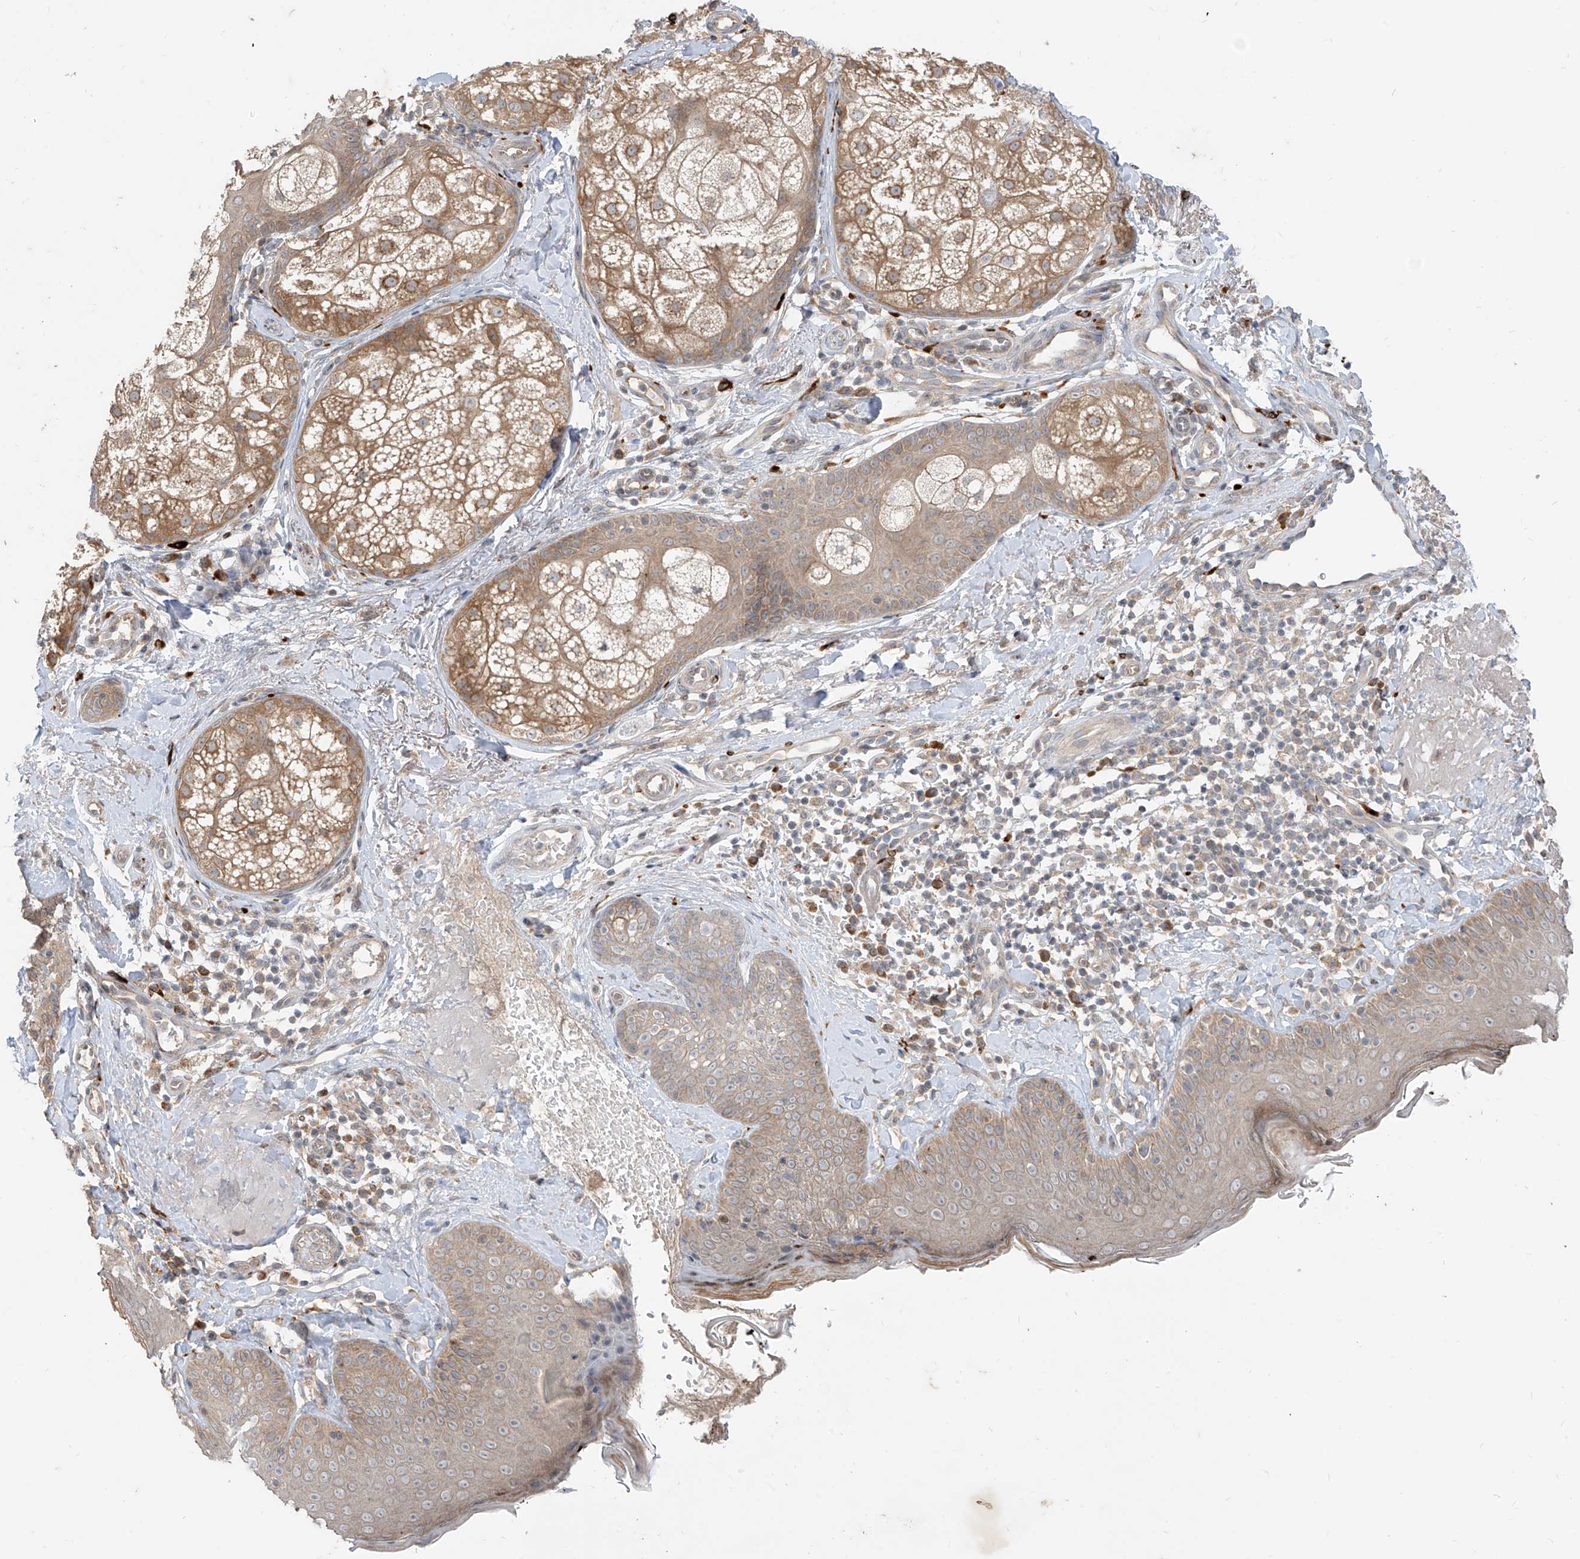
{"staining": {"intensity": "weak", "quantity": ">75%", "location": "cytoplasmic/membranous"}, "tissue": "skin", "cell_type": "Fibroblasts", "image_type": "normal", "snomed": [{"axis": "morphology", "description": "Normal tissue, NOS"}, {"axis": "topography", "description": "Skin"}], "caption": "High-magnification brightfield microscopy of normal skin stained with DAB (brown) and counterstained with hematoxylin (blue). fibroblasts exhibit weak cytoplasmic/membranous positivity is appreciated in approximately>75% of cells. (DAB IHC, brown staining for protein, blue staining for nuclei).", "gene": "MTUS2", "patient": {"sex": "male", "age": 57}}